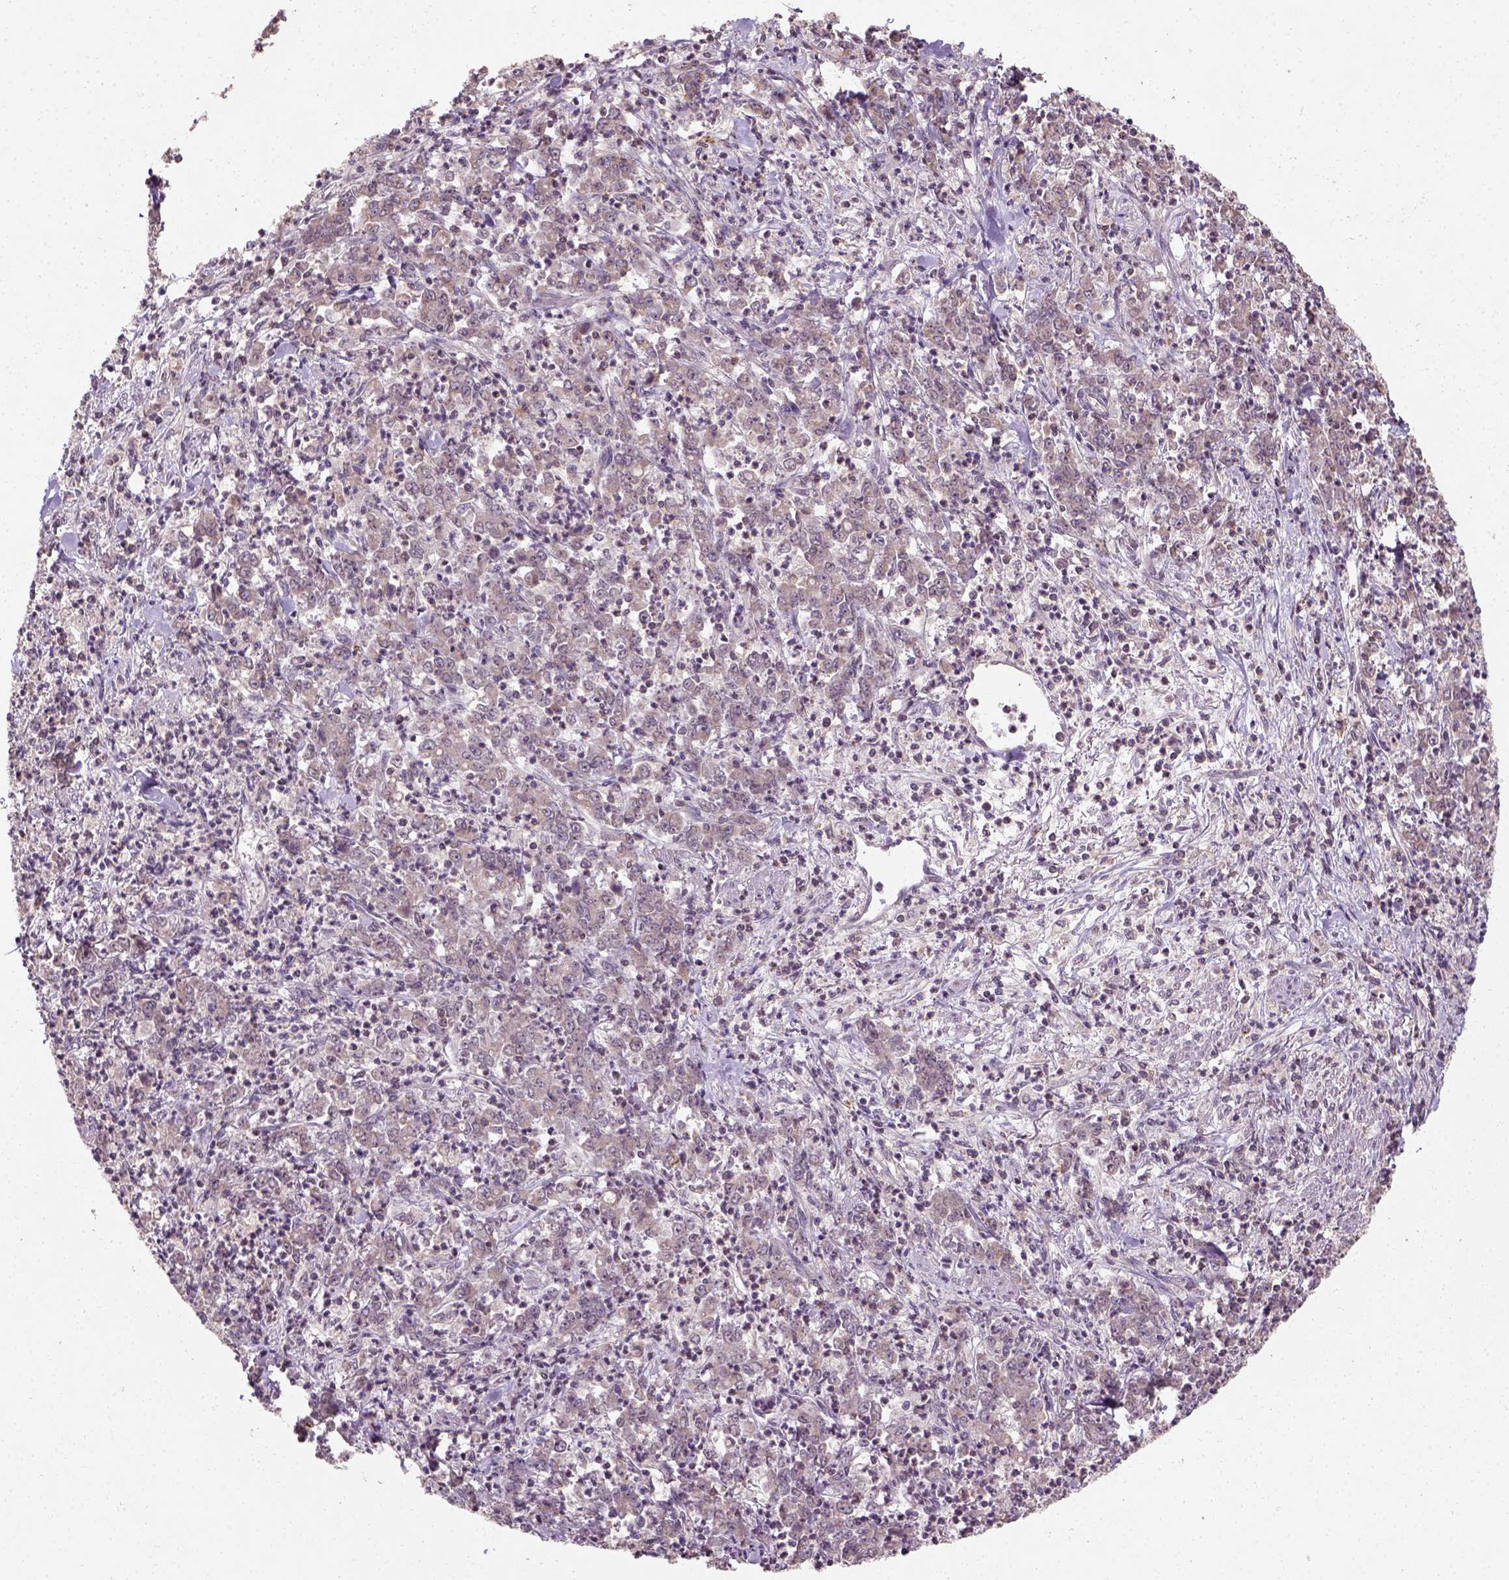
{"staining": {"intensity": "weak", "quantity": ">75%", "location": "cytoplasmic/membranous"}, "tissue": "stomach cancer", "cell_type": "Tumor cells", "image_type": "cancer", "snomed": [{"axis": "morphology", "description": "Adenocarcinoma, NOS"}, {"axis": "topography", "description": "Stomach, lower"}], "caption": "Immunohistochemistry histopathology image of neoplastic tissue: stomach adenocarcinoma stained using immunohistochemistry (IHC) displays low levels of weak protein expression localized specifically in the cytoplasmic/membranous of tumor cells, appearing as a cytoplasmic/membranous brown color.", "gene": "CAMKK1", "patient": {"sex": "female", "age": 71}}